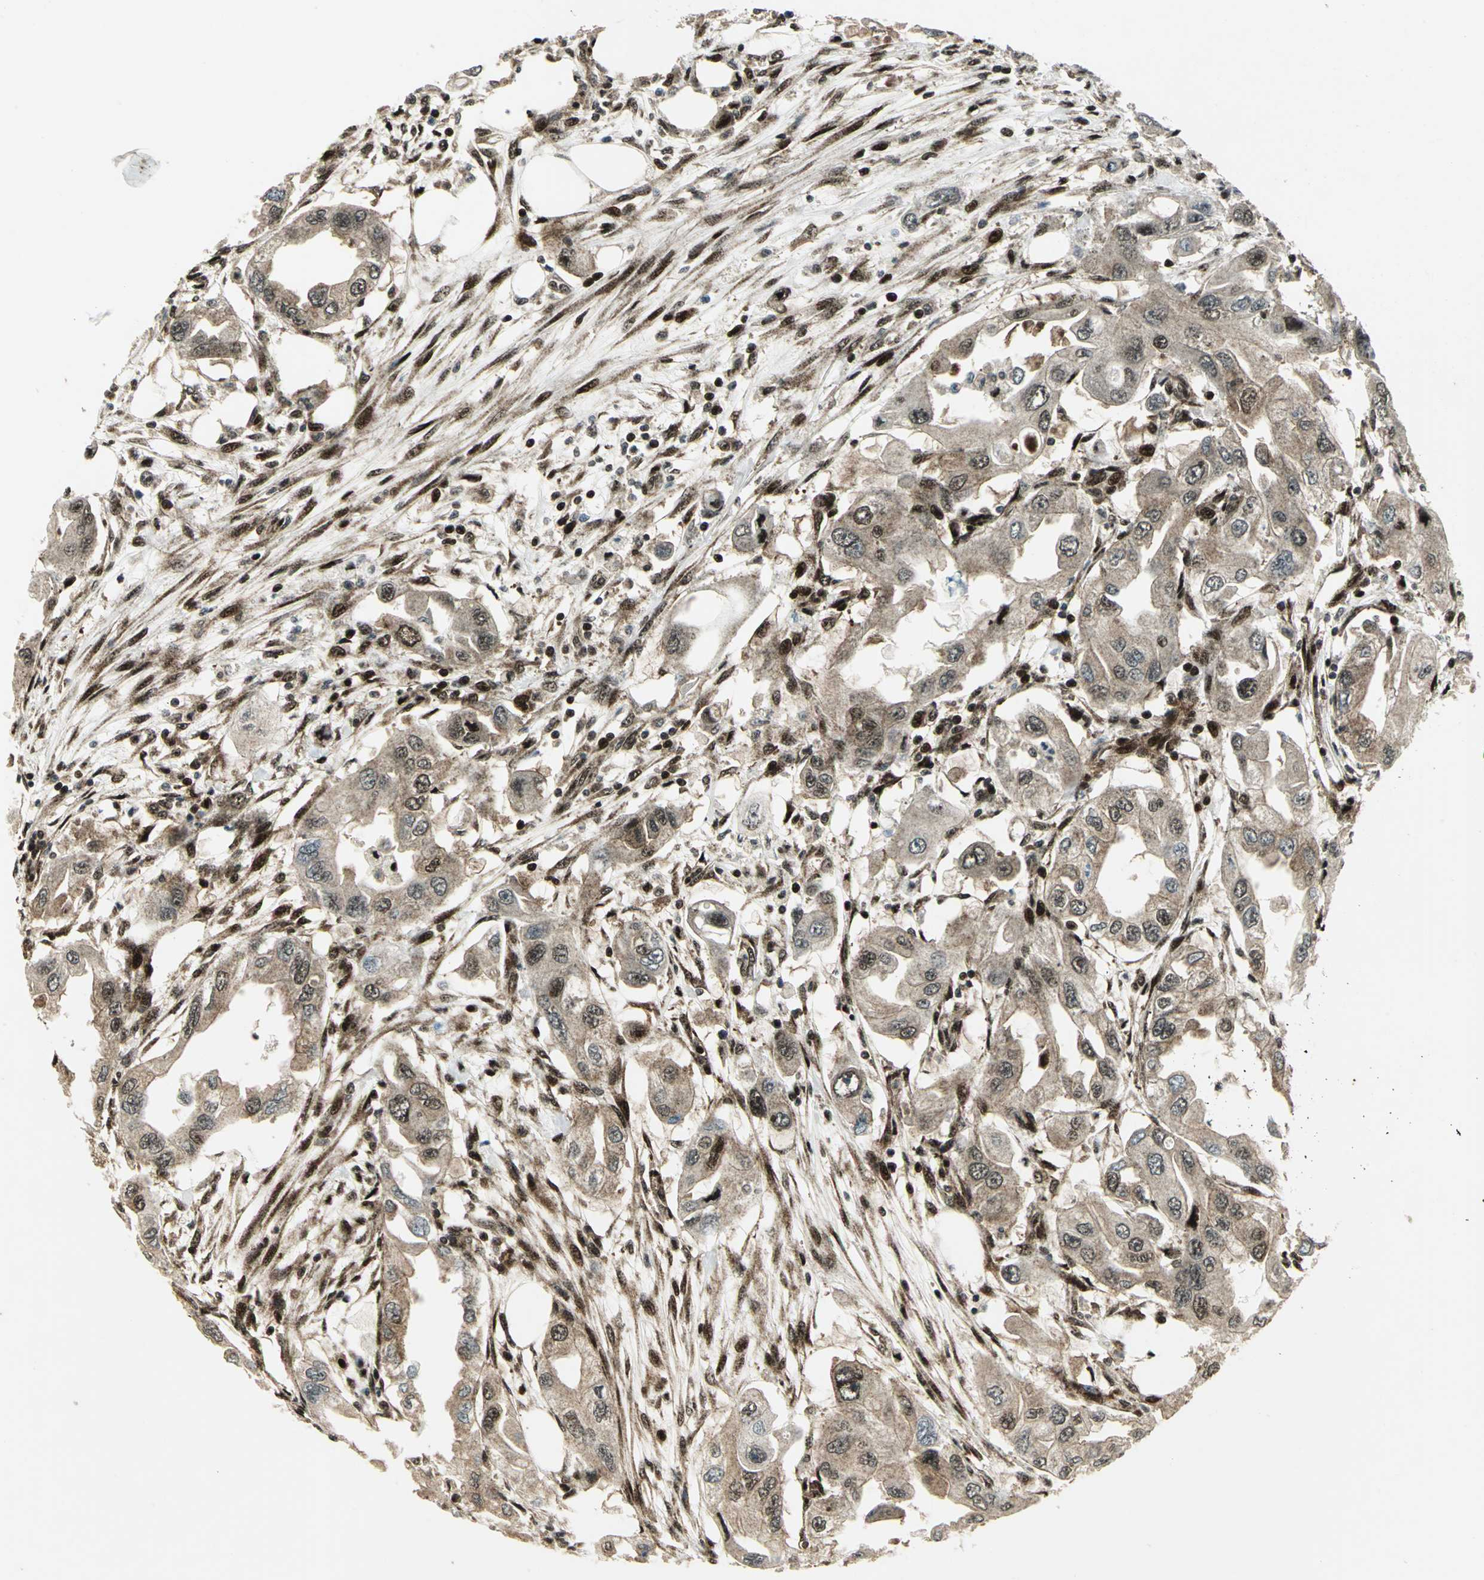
{"staining": {"intensity": "moderate", "quantity": ">75%", "location": "cytoplasmic/membranous,nuclear"}, "tissue": "endometrial cancer", "cell_type": "Tumor cells", "image_type": "cancer", "snomed": [{"axis": "morphology", "description": "Adenocarcinoma, NOS"}, {"axis": "topography", "description": "Endometrium"}], "caption": "Immunohistochemistry histopathology image of neoplastic tissue: human endometrial cancer stained using immunohistochemistry (IHC) demonstrates medium levels of moderate protein expression localized specifically in the cytoplasmic/membranous and nuclear of tumor cells, appearing as a cytoplasmic/membranous and nuclear brown color.", "gene": "COPS5", "patient": {"sex": "female", "age": 67}}